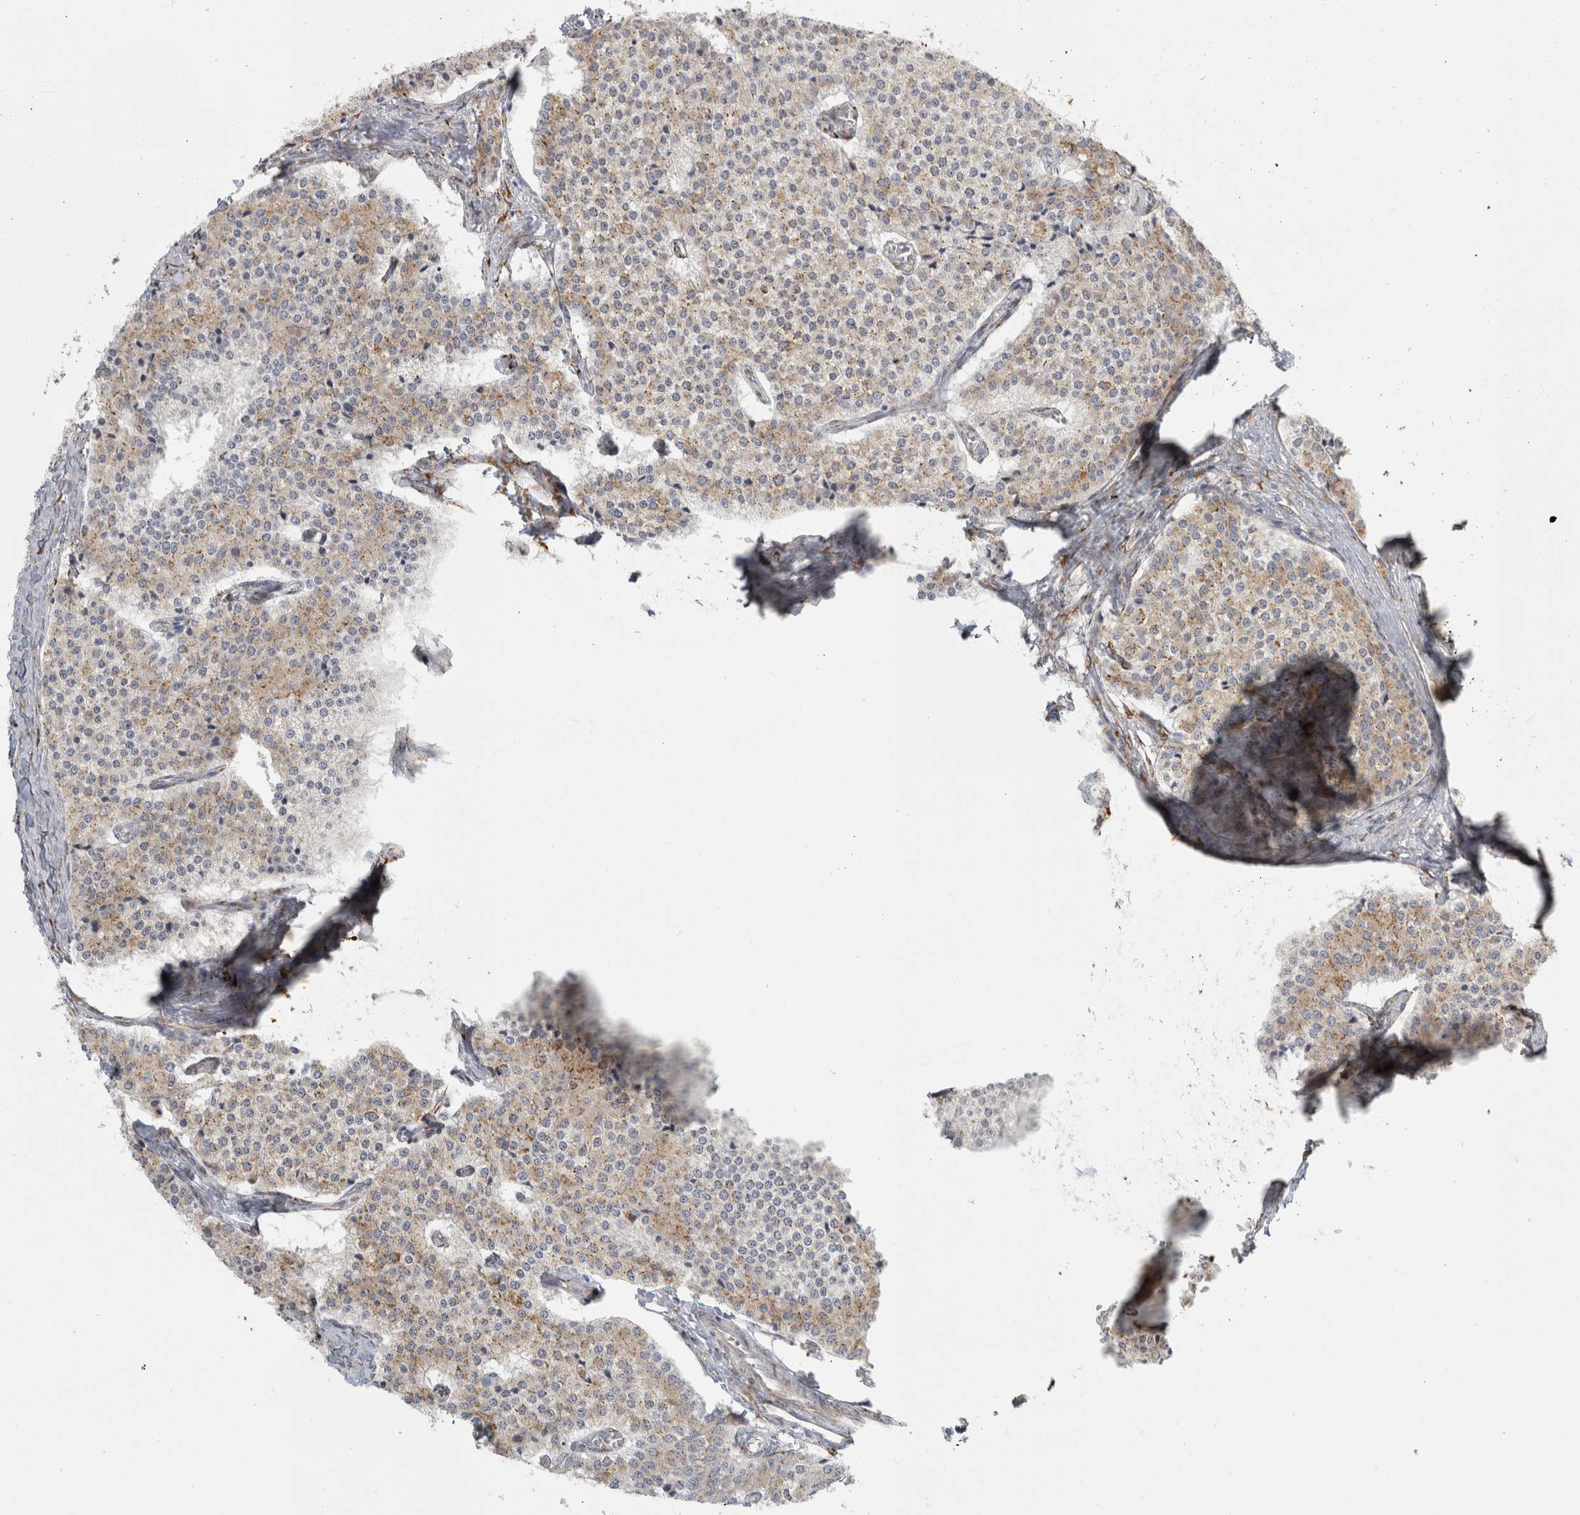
{"staining": {"intensity": "weak", "quantity": "25%-75%", "location": "cytoplasmic/membranous"}, "tissue": "carcinoid", "cell_type": "Tumor cells", "image_type": "cancer", "snomed": [{"axis": "morphology", "description": "Carcinoid, malignant, NOS"}, {"axis": "topography", "description": "Colon"}], "caption": "Protein staining of malignant carcinoid tissue displays weak cytoplasmic/membranous positivity in approximately 25%-75% of tumor cells. (DAB = brown stain, brightfield microscopy at high magnification).", "gene": "OSTN", "patient": {"sex": "female", "age": 52}}